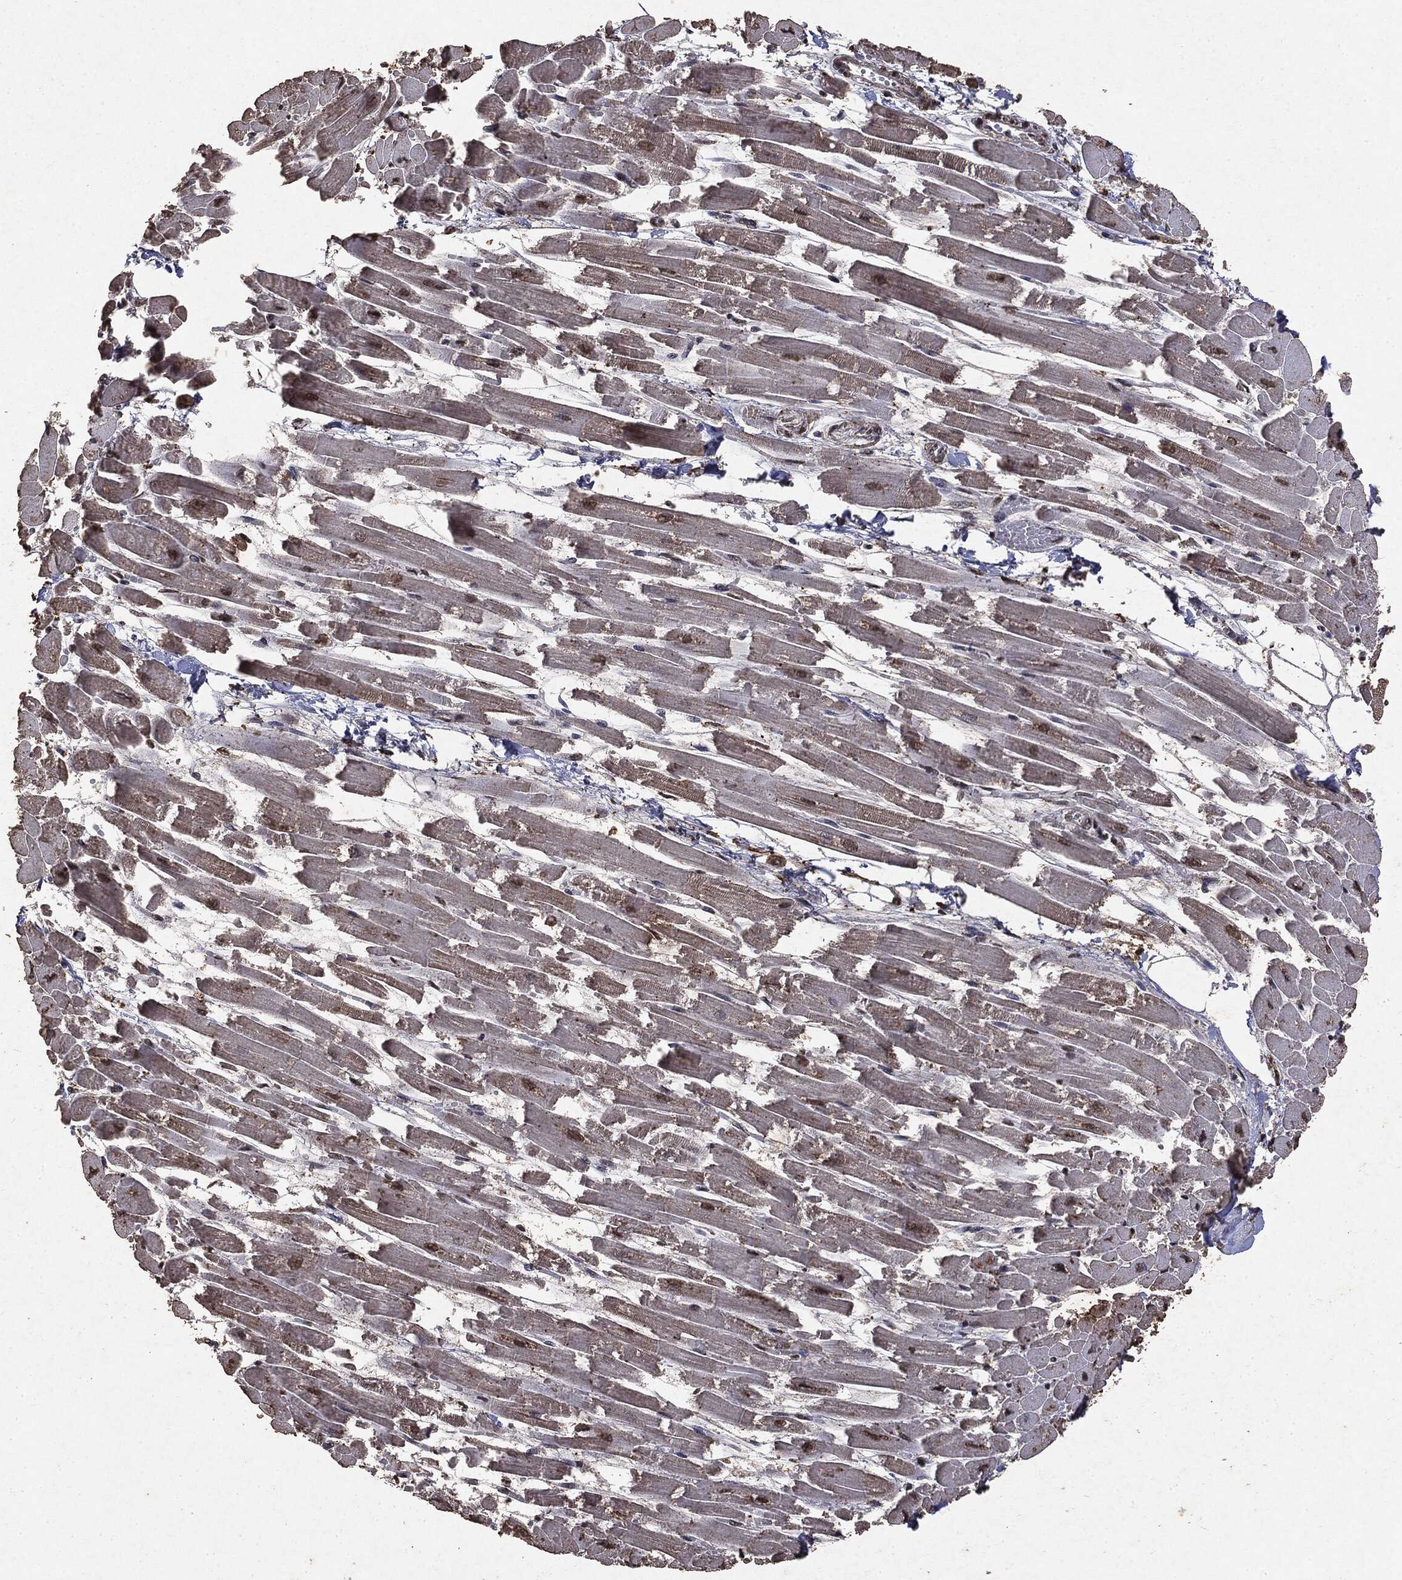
{"staining": {"intensity": "weak", "quantity": "<25%", "location": "cytoplasmic/membranous"}, "tissue": "heart muscle", "cell_type": "Cardiomyocytes", "image_type": "normal", "snomed": [{"axis": "morphology", "description": "Normal tissue, NOS"}, {"axis": "topography", "description": "Heart"}], "caption": "Micrograph shows no protein staining in cardiomyocytes of normal heart muscle.", "gene": "RAD18", "patient": {"sex": "female", "age": 52}}